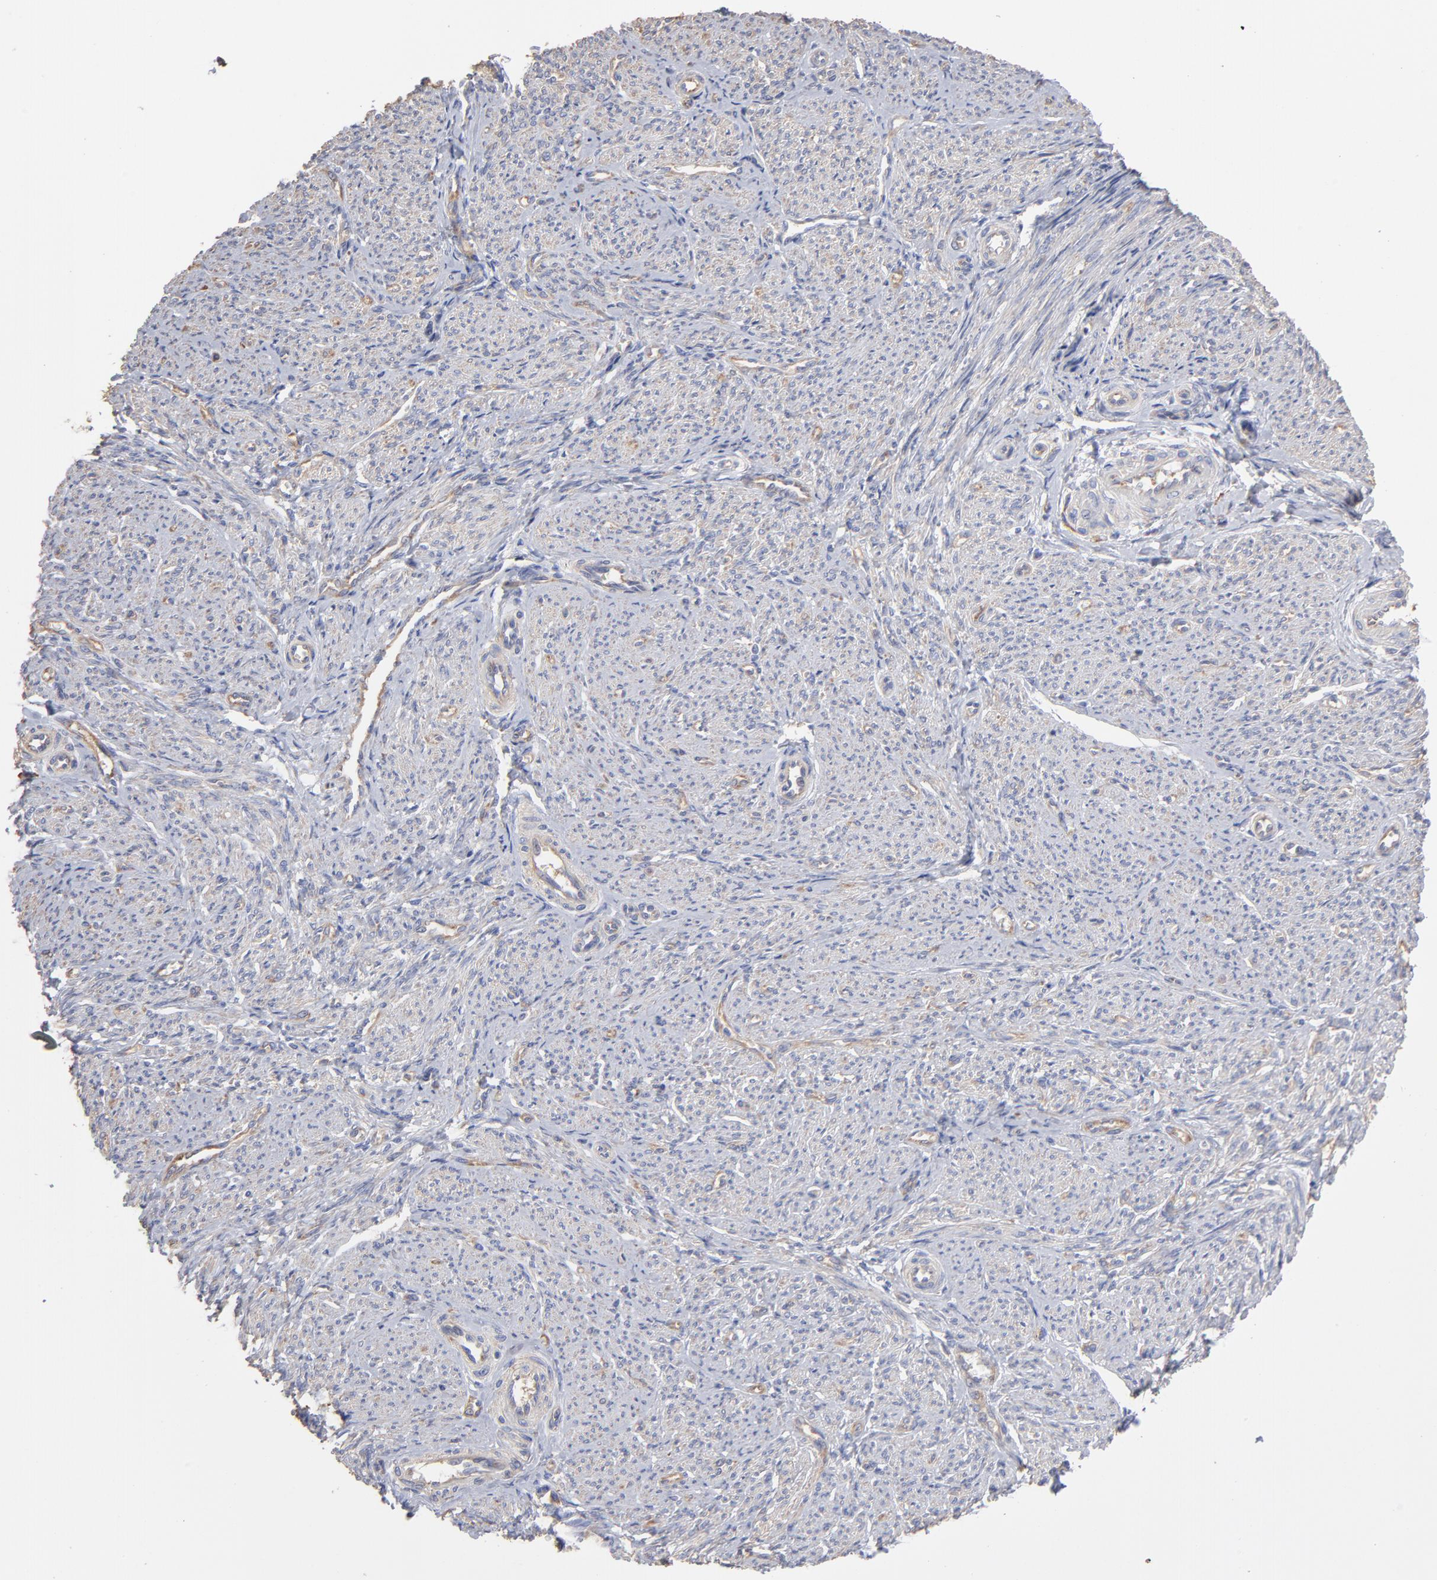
{"staining": {"intensity": "weak", "quantity": "25%-75%", "location": "cytoplasmic/membranous"}, "tissue": "smooth muscle", "cell_type": "Smooth muscle cells", "image_type": "normal", "snomed": [{"axis": "morphology", "description": "Normal tissue, NOS"}, {"axis": "topography", "description": "Smooth muscle"}], "caption": "DAB immunohistochemical staining of normal smooth muscle exhibits weak cytoplasmic/membranous protein expression in about 25%-75% of smooth muscle cells. (Brightfield microscopy of DAB IHC at high magnification).", "gene": "RPL3", "patient": {"sex": "female", "age": 65}}